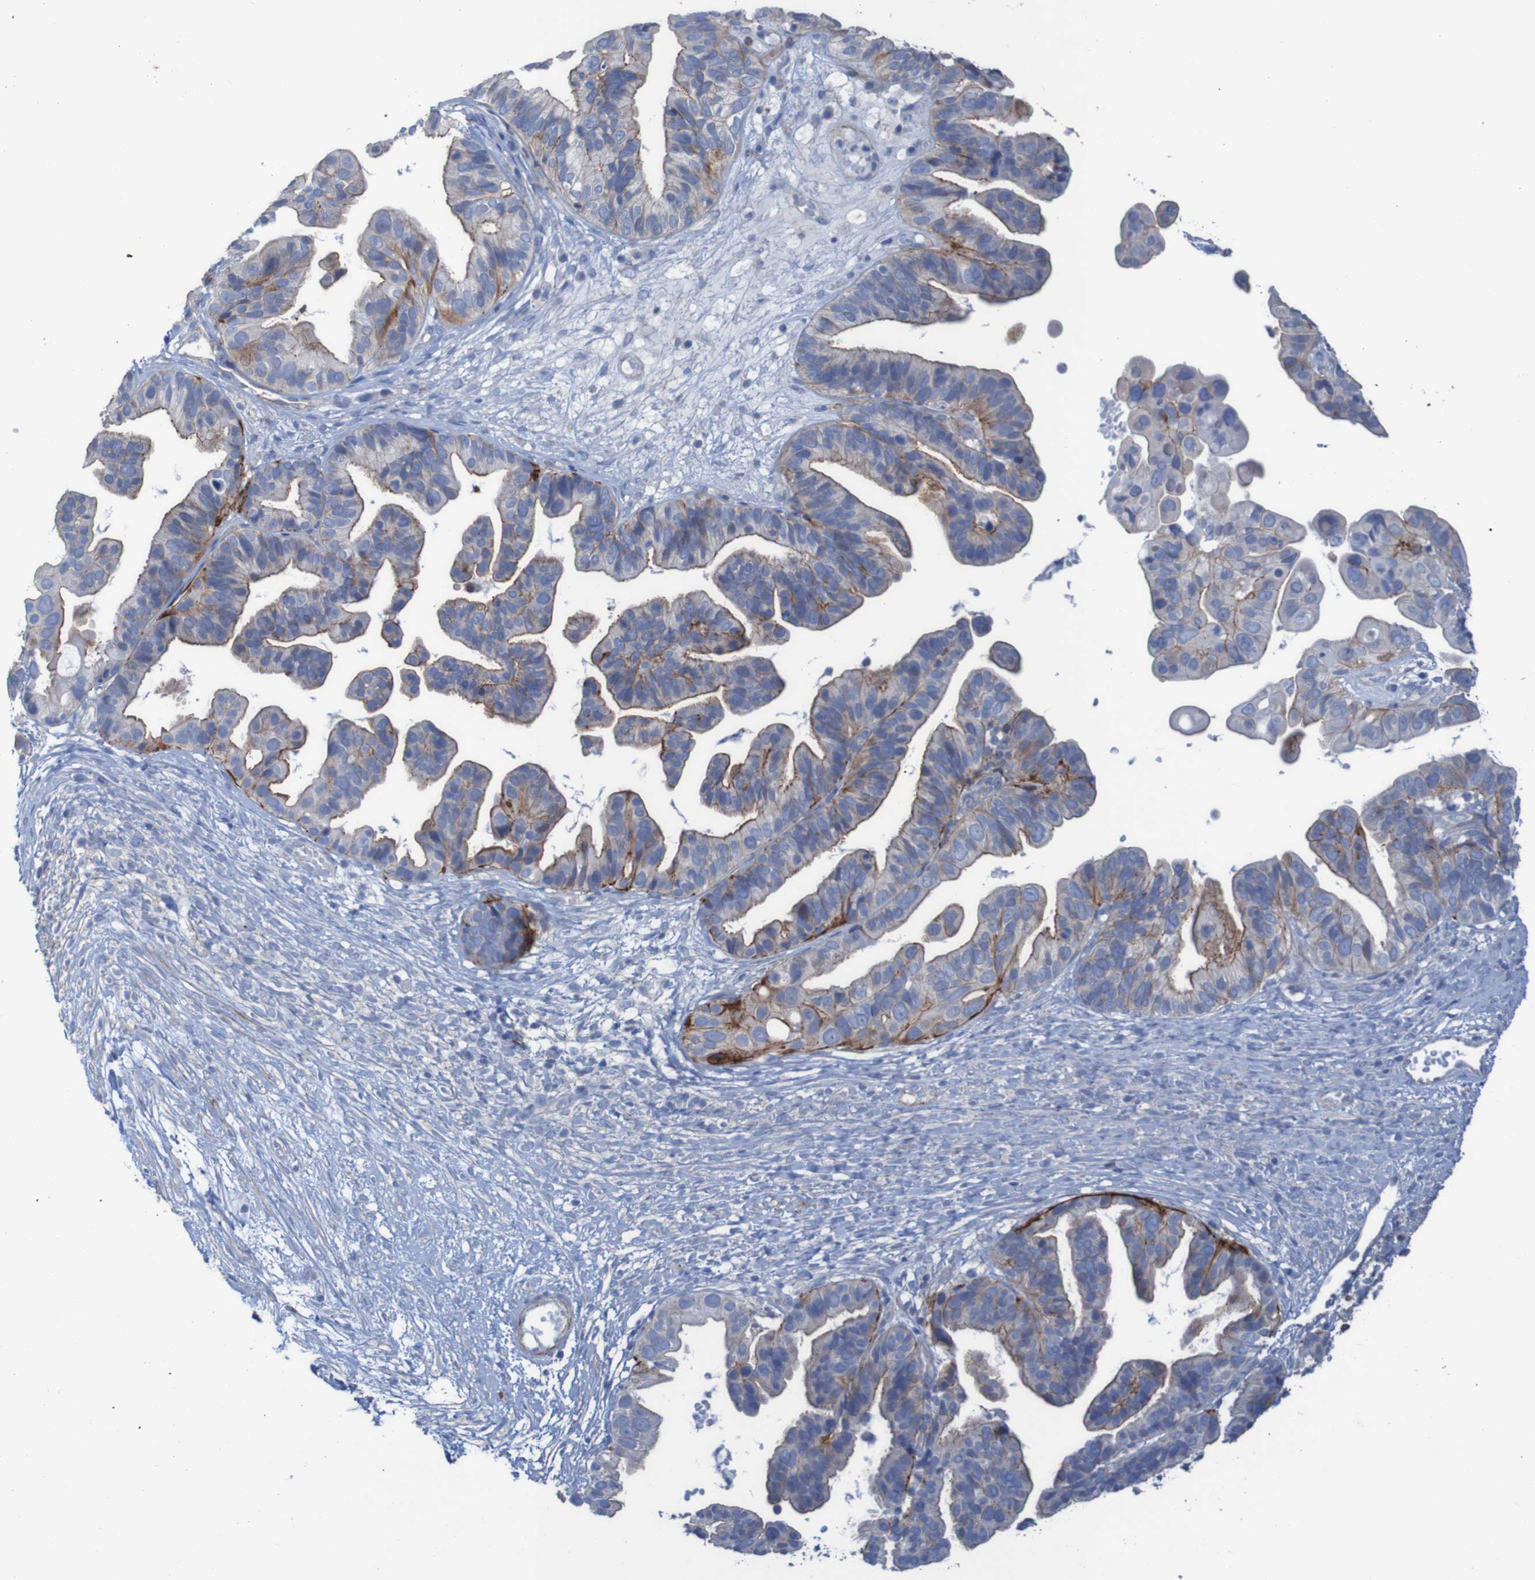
{"staining": {"intensity": "strong", "quantity": "25%-75%", "location": "cytoplasmic/membranous"}, "tissue": "ovarian cancer", "cell_type": "Tumor cells", "image_type": "cancer", "snomed": [{"axis": "morphology", "description": "Cystadenocarcinoma, serous, NOS"}, {"axis": "topography", "description": "Ovary"}], "caption": "IHC photomicrograph of human ovarian serous cystadenocarcinoma stained for a protein (brown), which demonstrates high levels of strong cytoplasmic/membranous staining in approximately 25%-75% of tumor cells.", "gene": "RNF182", "patient": {"sex": "female", "age": 56}}